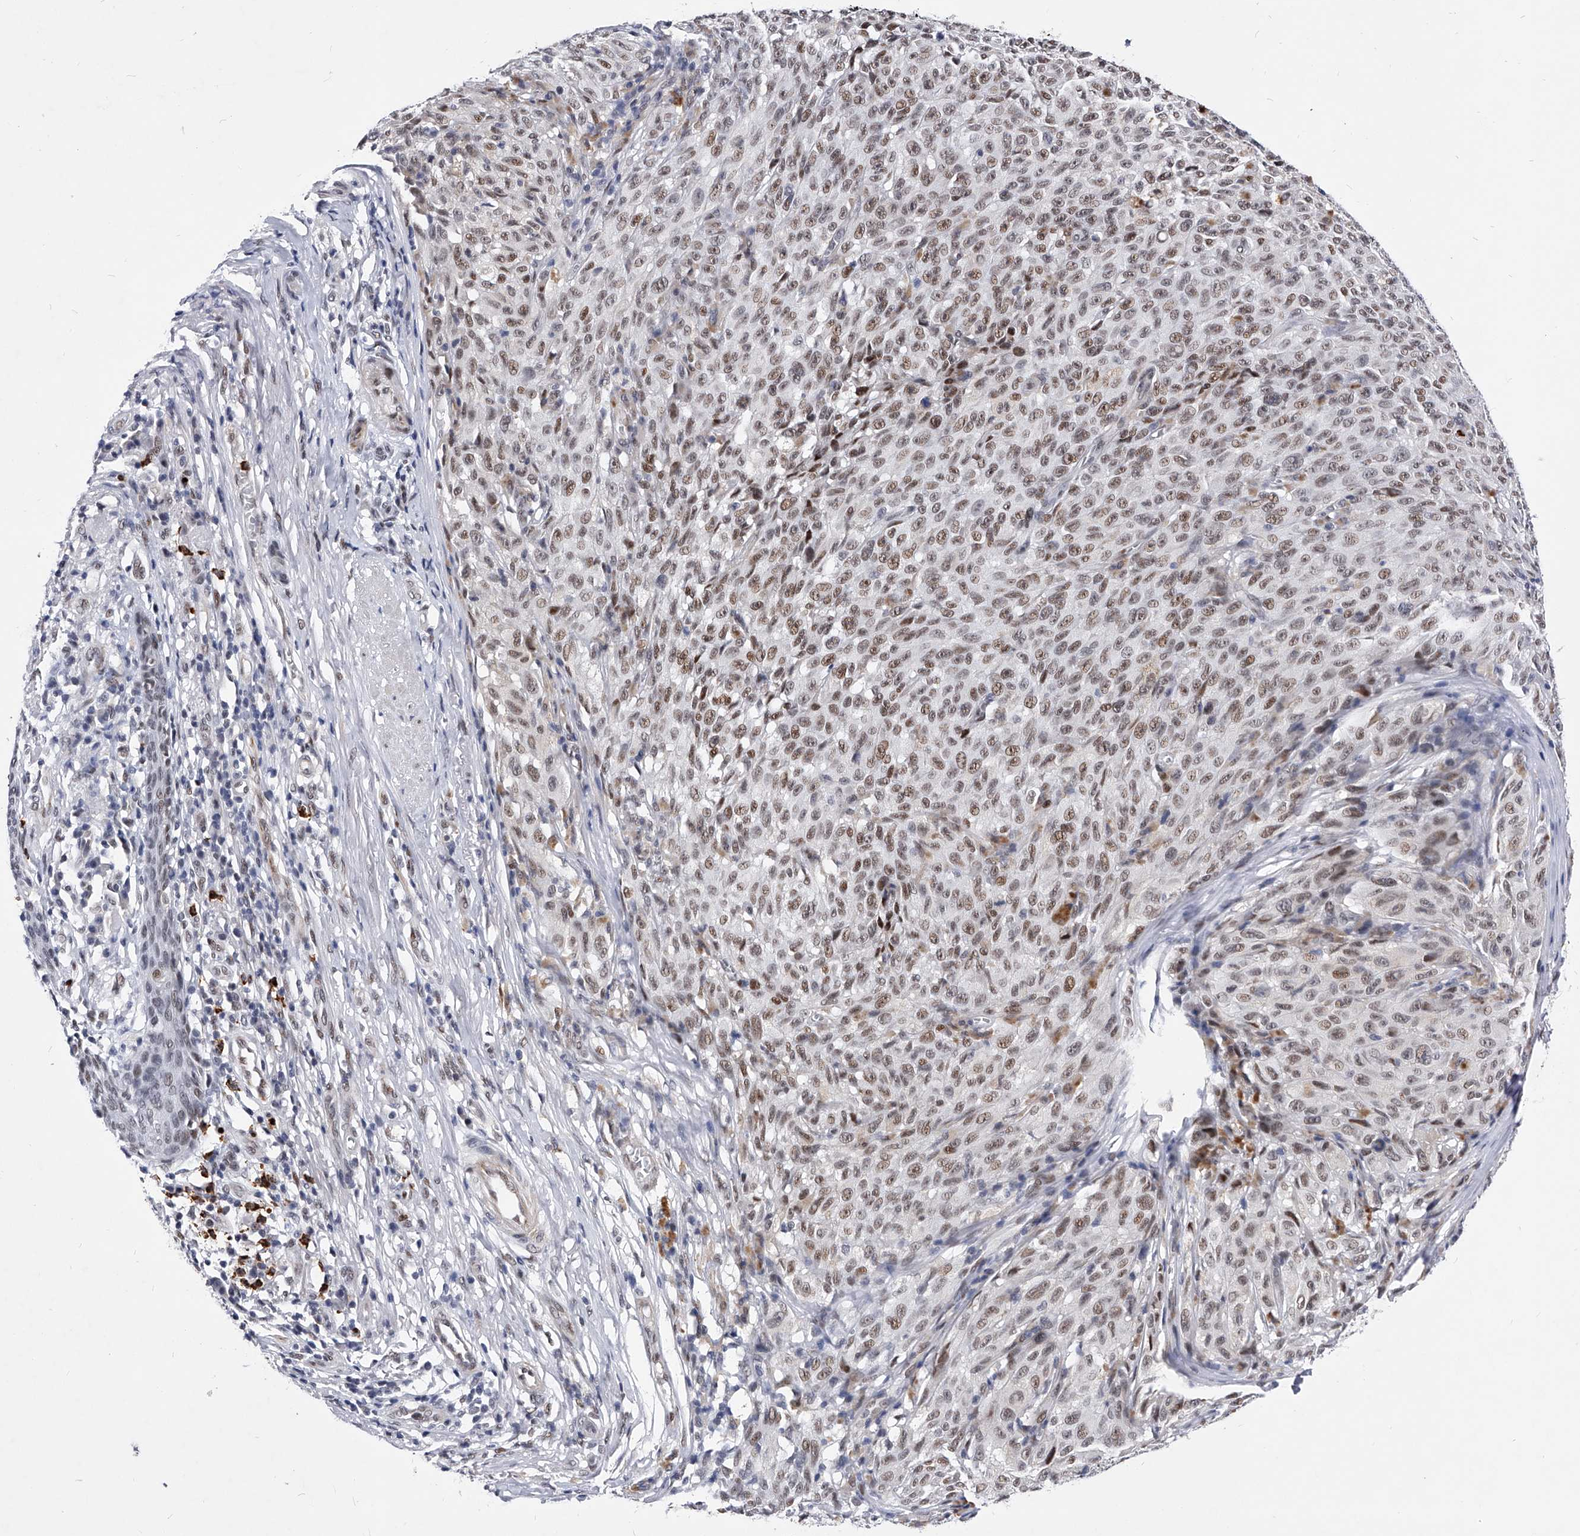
{"staining": {"intensity": "weak", "quantity": ">75%", "location": "nuclear"}, "tissue": "melanoma", "cell_type": "Tumor cells", "image_type": "cancer", "snomed": [{"axis": "morphology", "description": "Malignant melanoma, NOS"}, {"axis": "topography", "description": "Skin"}], "caption": "Immunohistochemical staining of human melanoma reveals low levels of weak nuclear protein positivity in about >75% of tumor cells. The protein is shown in brown color, while the nuclei are stained blue.", "gene": "TESK2", "patient": {"sex": "female", "age": 82}}